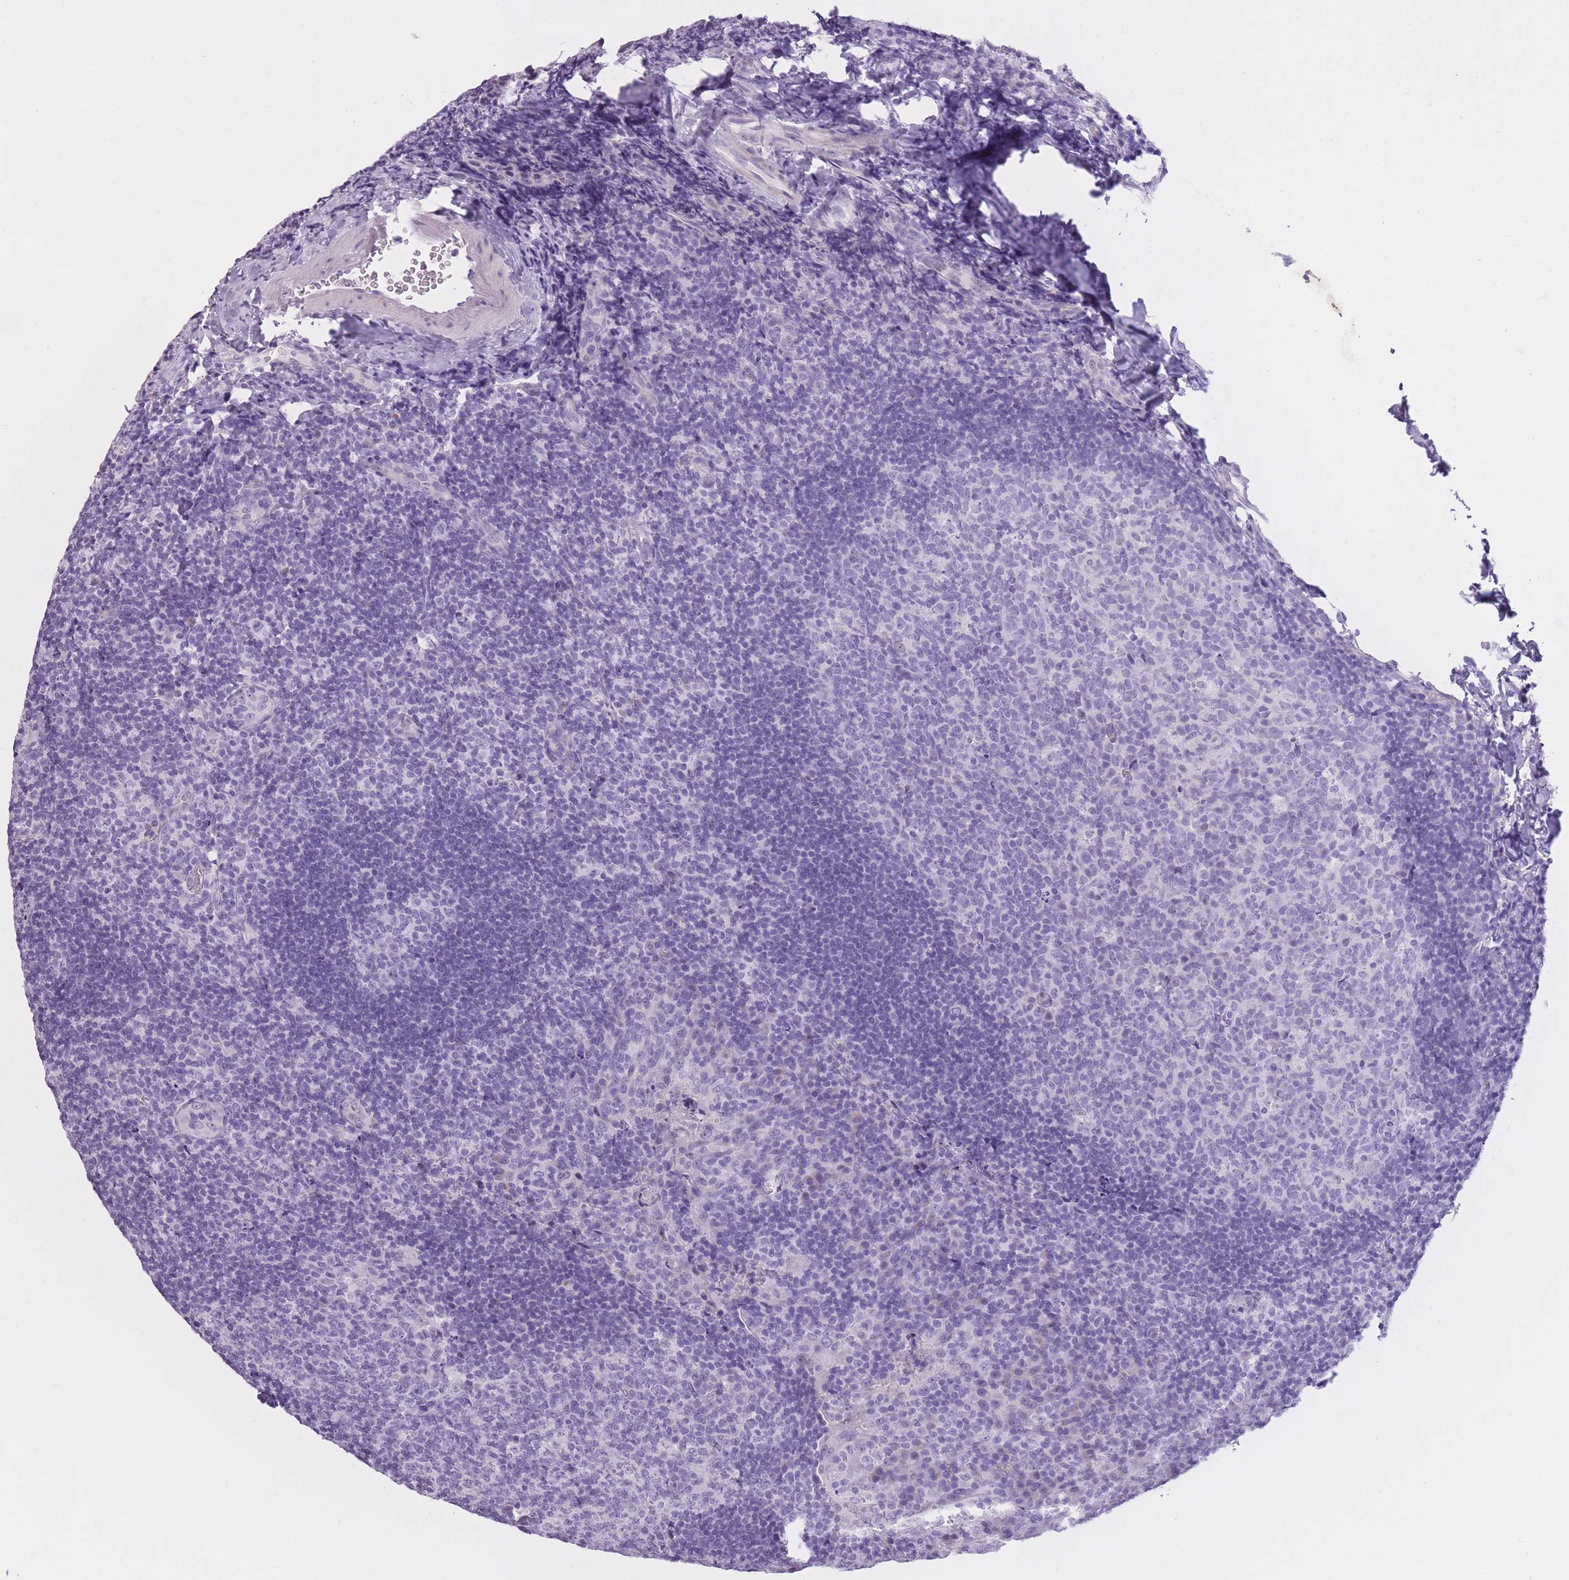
{"staining": {"intensity": "negative", "quantity": "none", "location": "none"}, "tissue": "tonsil", "cell_type": "Germinal center cells", "image_type": "normal", "snomed": [{"axis": "morphology", "description": "Normal tissue, NOS"}, {"axis": "topography", "description": "Tonsil"}], "caption": "DAB immunohistochemical staining of unremarkable human tonsil exhibits no significant positivity in germinal center cells. (DAB IHC, high magnification).", "gene": "GOLGA6A", "patient": {"sex": "male", "age": 17}}